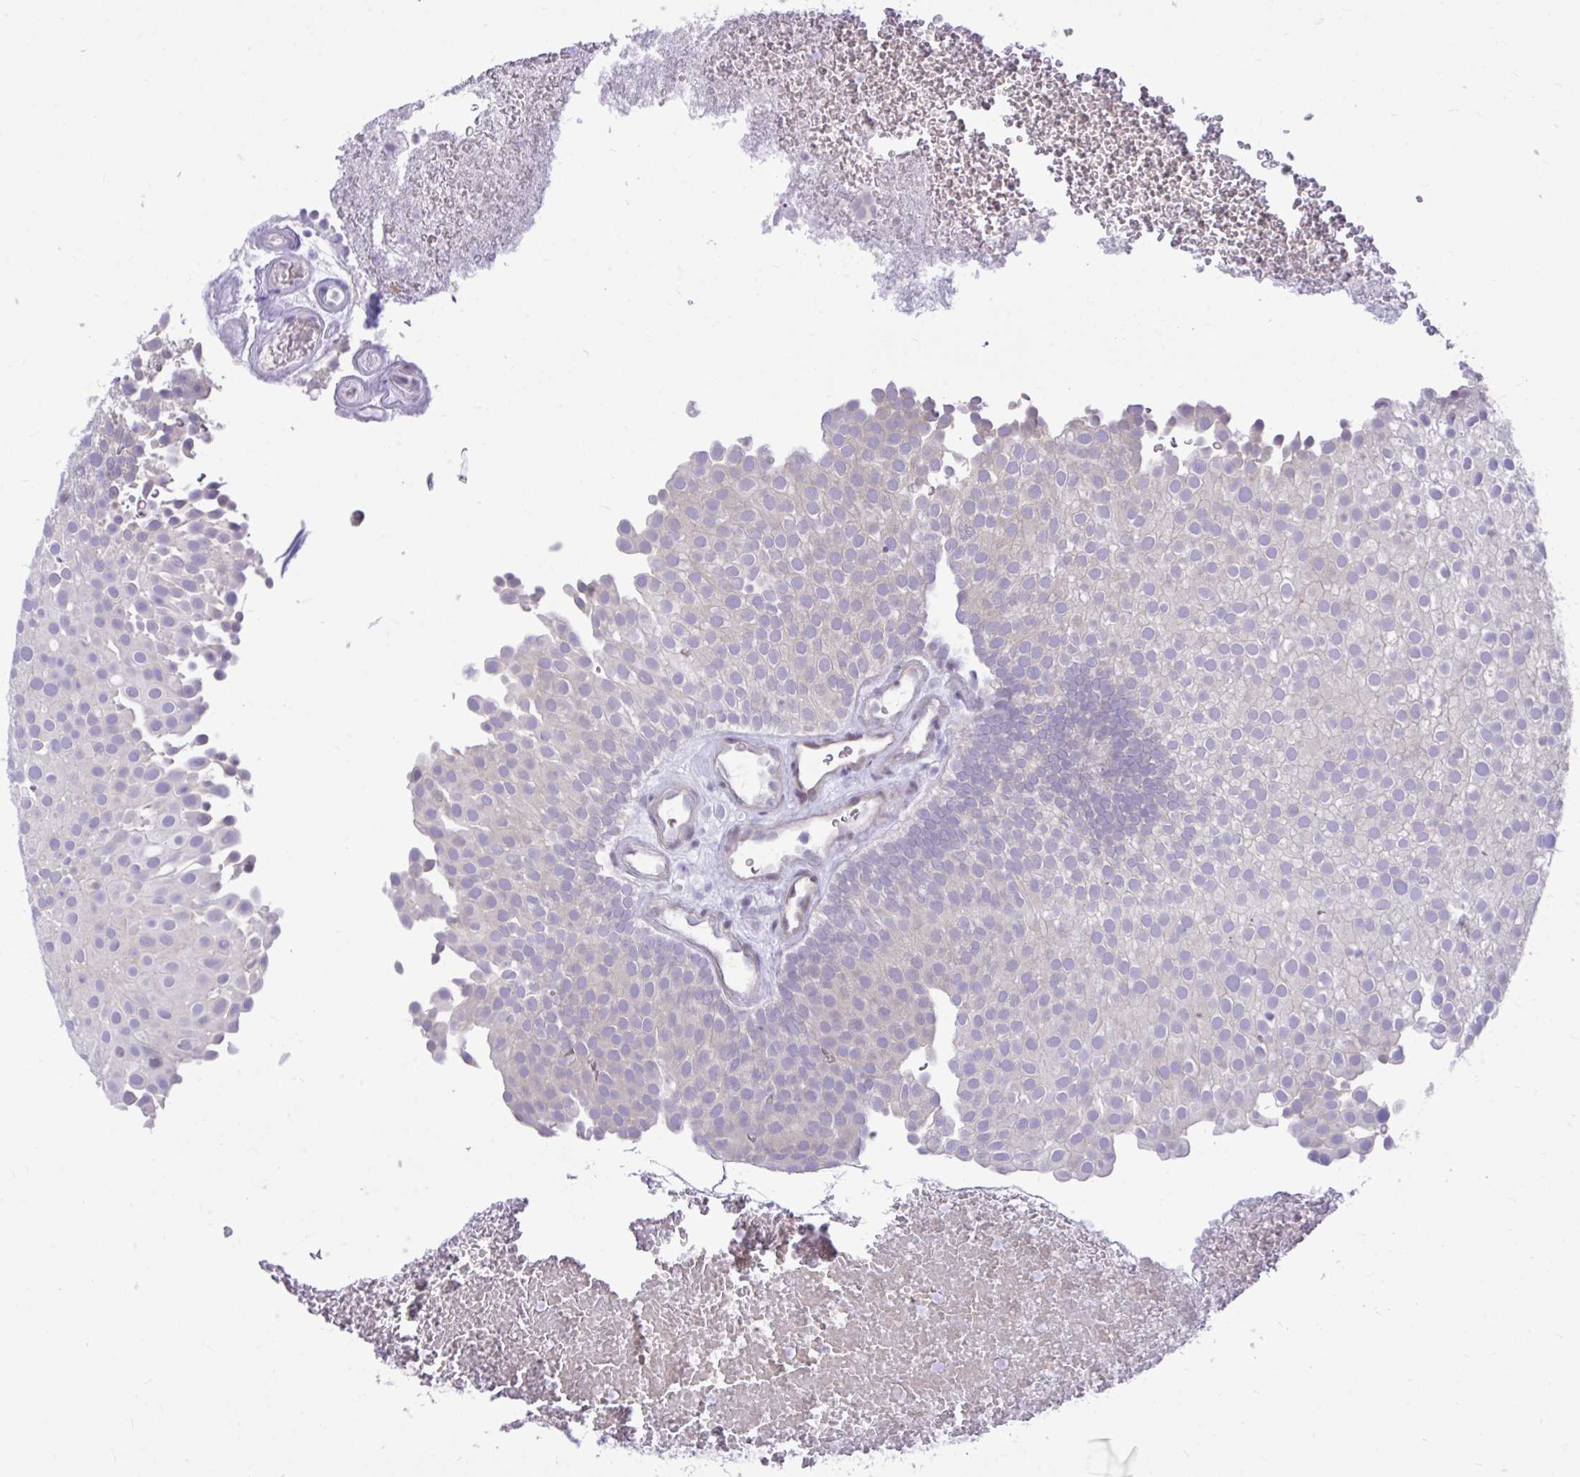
{"staining": {"intensity": "negative", "quantity": "none", "location": "none"}, "tissue": "urothelial cancer", "cell_type": "Tumor cells", "image_type": "cancer", "snomed": [{"axis": "morphology", "description": "Urothelial carcinoma, Low grade"}, {"axis": "topography", "description": "Urinary bladder"}], "caption": "IHC of human urothelial carcinoma (low-grade) displays no expression in tumor cells. The staining was performed using DAB to visualize the protein expression in brown, while the nuclei were stained in blue with hematoxylin (Magnification: 20x).", "gene": "CEACAM18", "patient": {"sex": "male", "age": 78}}